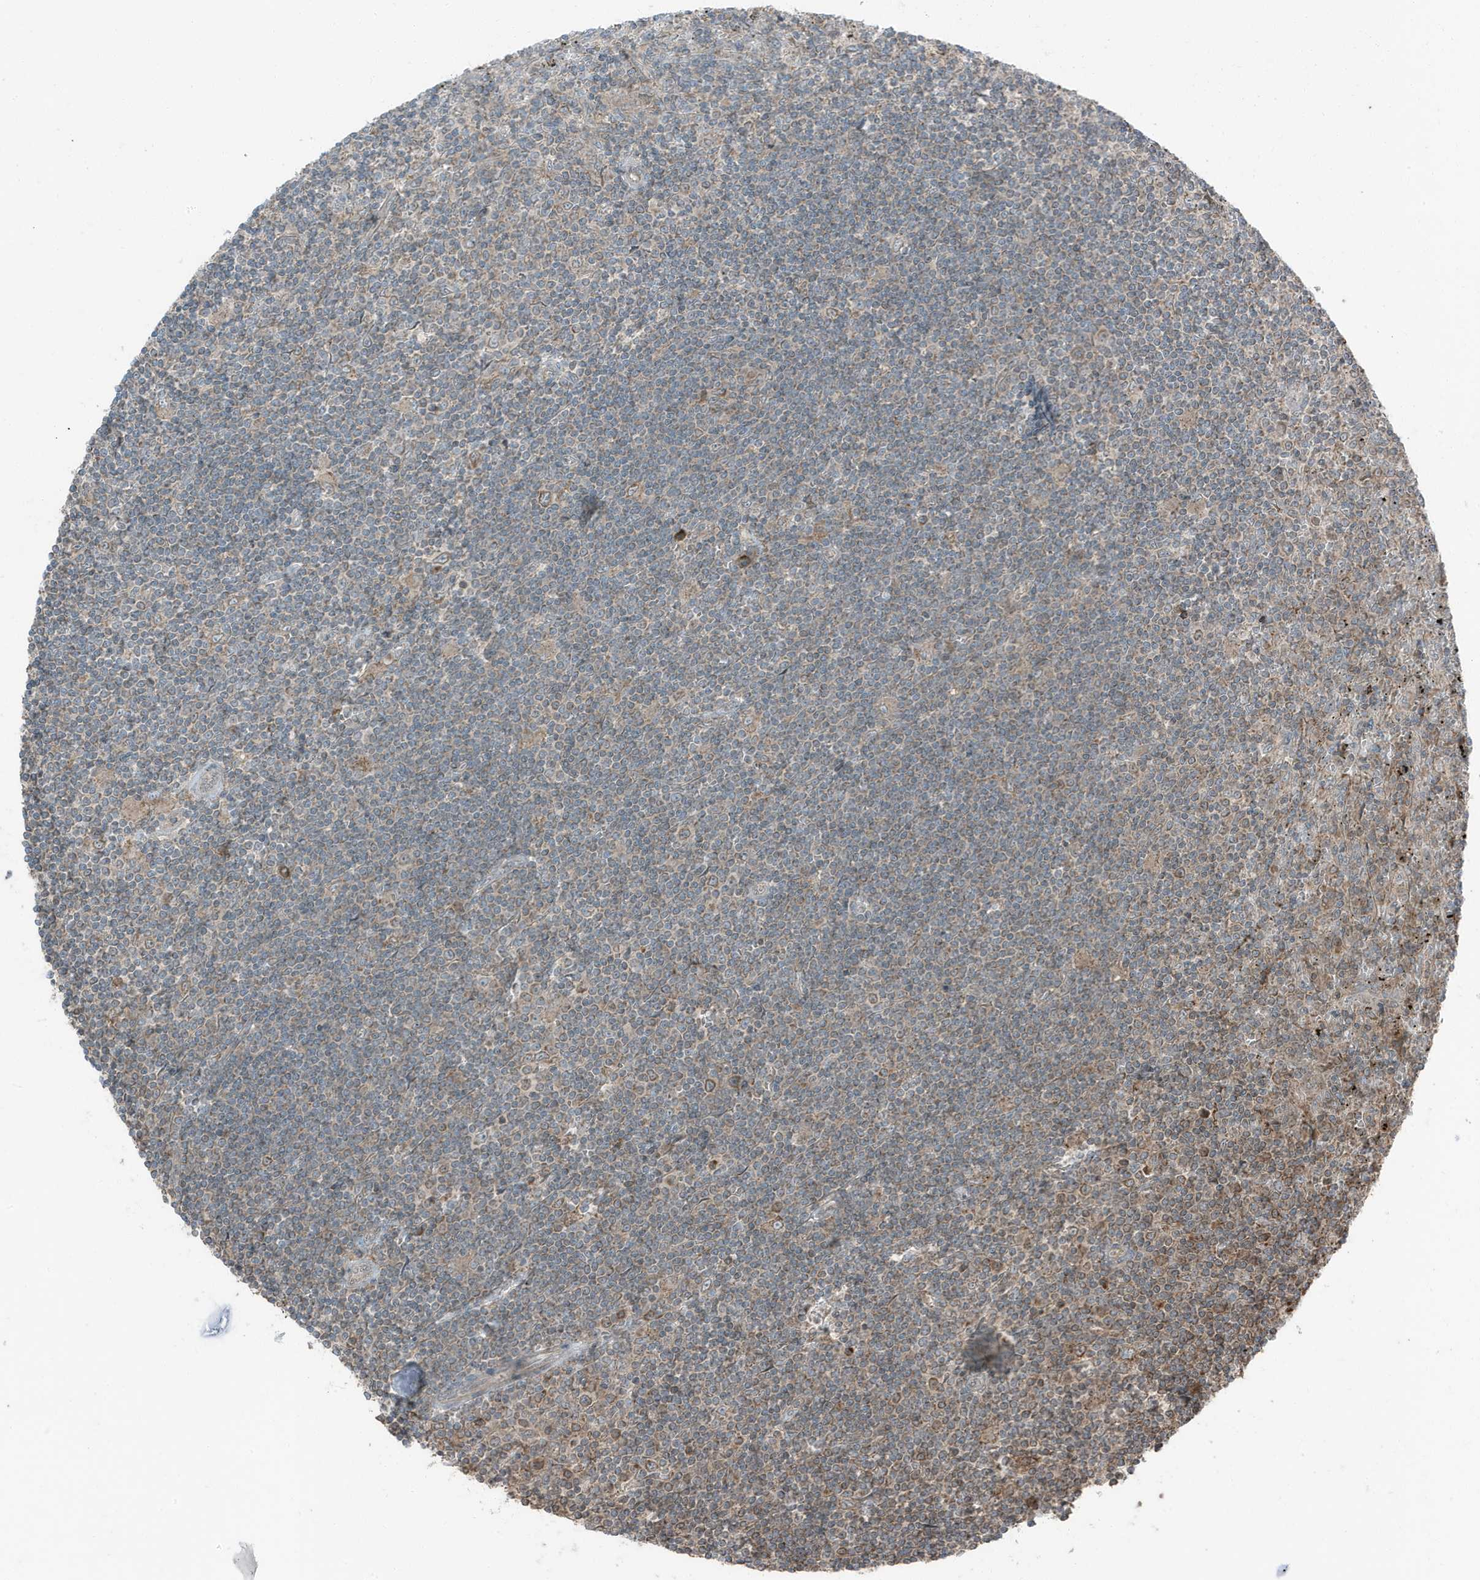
{"staining": {"intensity": "weak", "quantity": "25%-75%", "location": "cytoplasmic/membranous"}, "tissue": "lymphoma", "cell_type": "Tumor cells", "image_type": "cancer", "snomed": [{"axis": "morphology", "description": "Malignant lymphoma, non-Hodgkin's type, Low grade"}, {"axis": "topography", "description": "Spleen"}], "caption": "Protein staining by immunohistochemistry reveals weak cytoplasmic/membranous positivity in approximately 25%-75% of tumor cells in malignant lymphoma, non-Hodgkin's type (low-grade). Using DAB (3,3'-diaminobenzidine) (brown) and hematoxylin (blue) stains, captured at high magnification using brightfield microscopy.", "gene": "AZI2", "patient": {"sex": "male", "age": 76}}